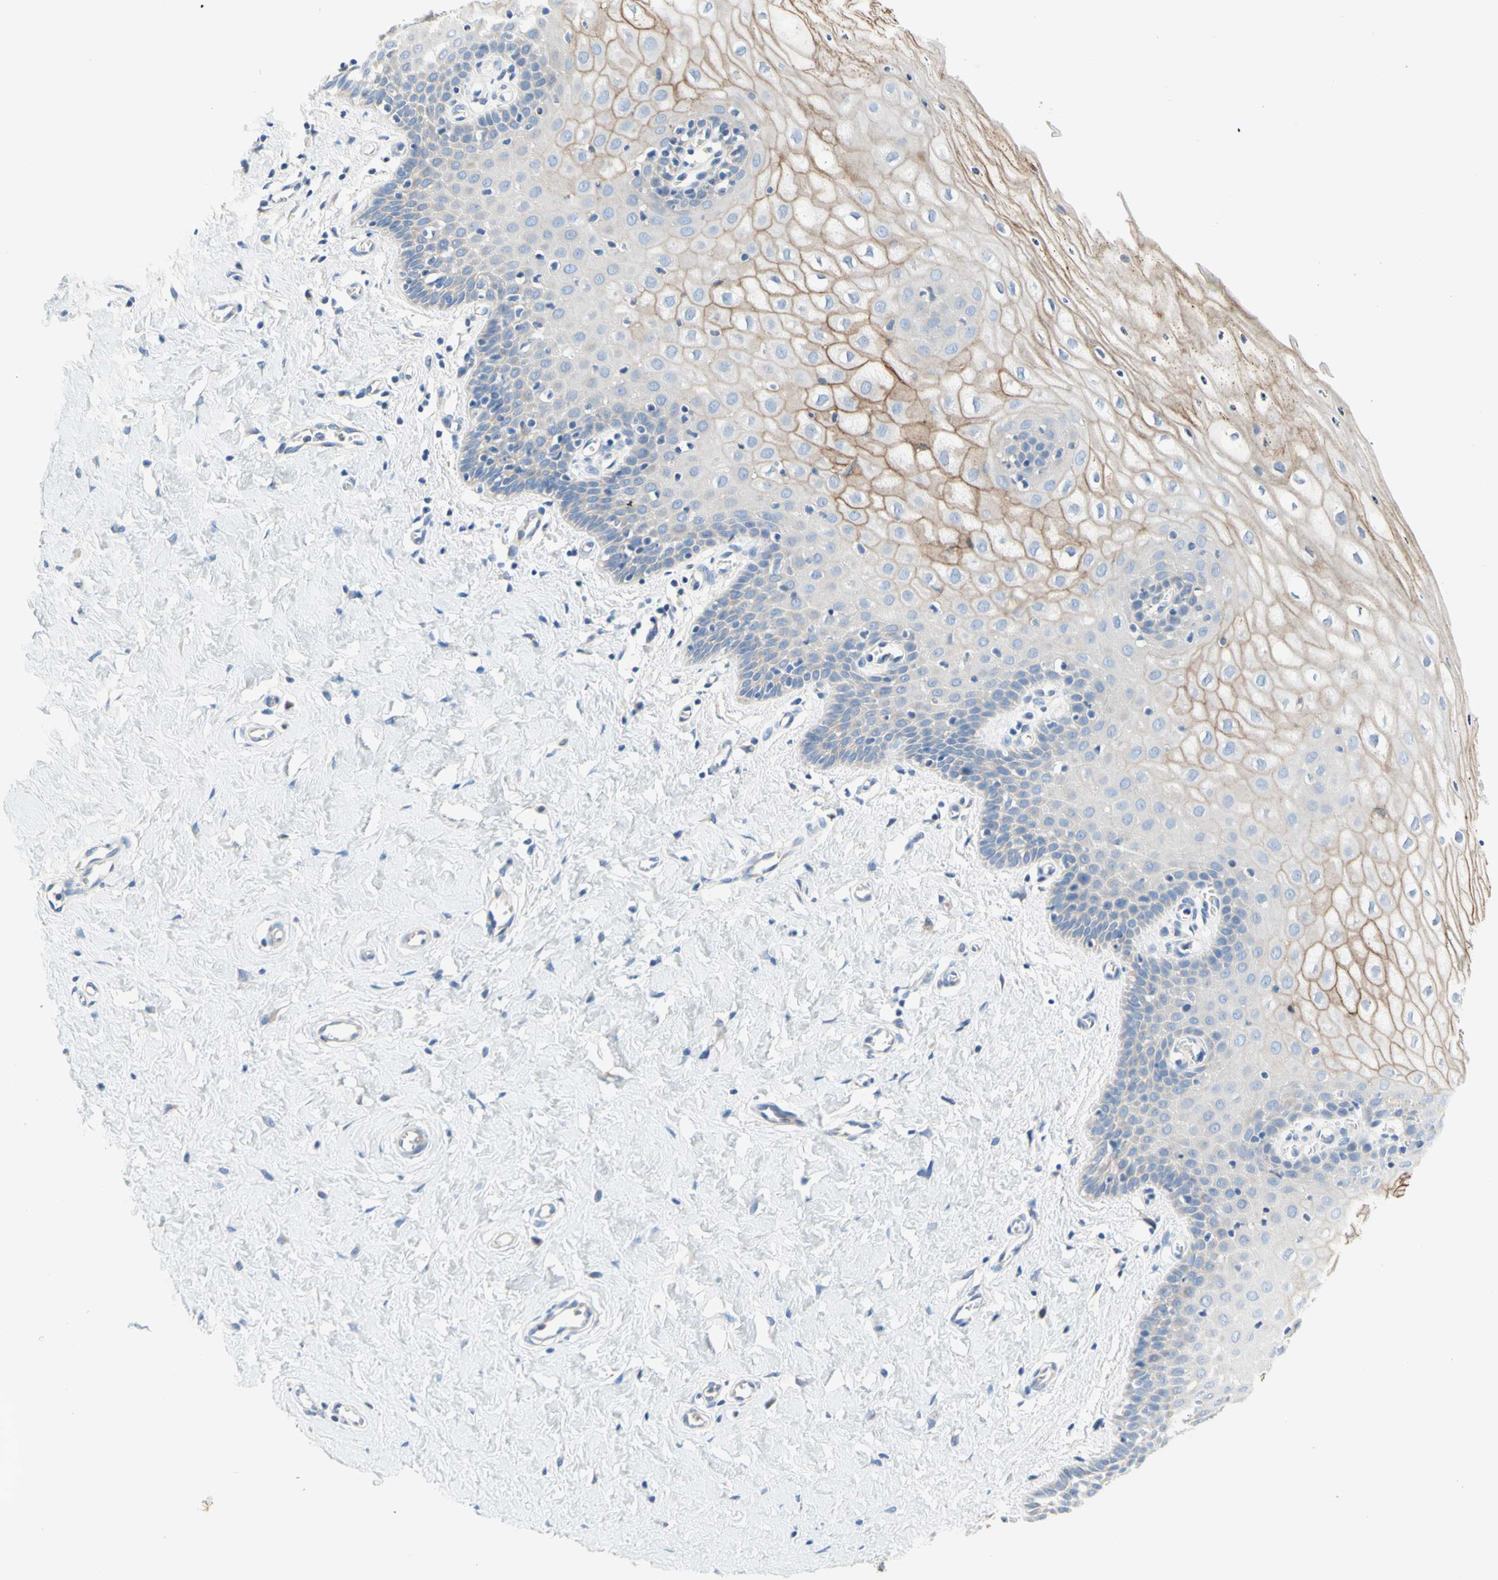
{"staining": {"intensity": "moderate", "quantity": "25%-75%", "location": "cytoplasmic/membranous"}, "tissue": "cervix", "cell_type": "Glandular cells", "image_type": "normal", "snomed": [{"axis": "morphology", "description": "Normal tissue, NOS"}, {"axis": "topography", "description": "Cervix"}], "caption": "This photomicrograph demonstrates IHC staining of unremarkable cervix, with medium moderate cytoplasmic/membranous positivity in approximately 25%-75% of glandular cells.", "gene": "F3", "patient": {"sex": "female", "age": 55}}